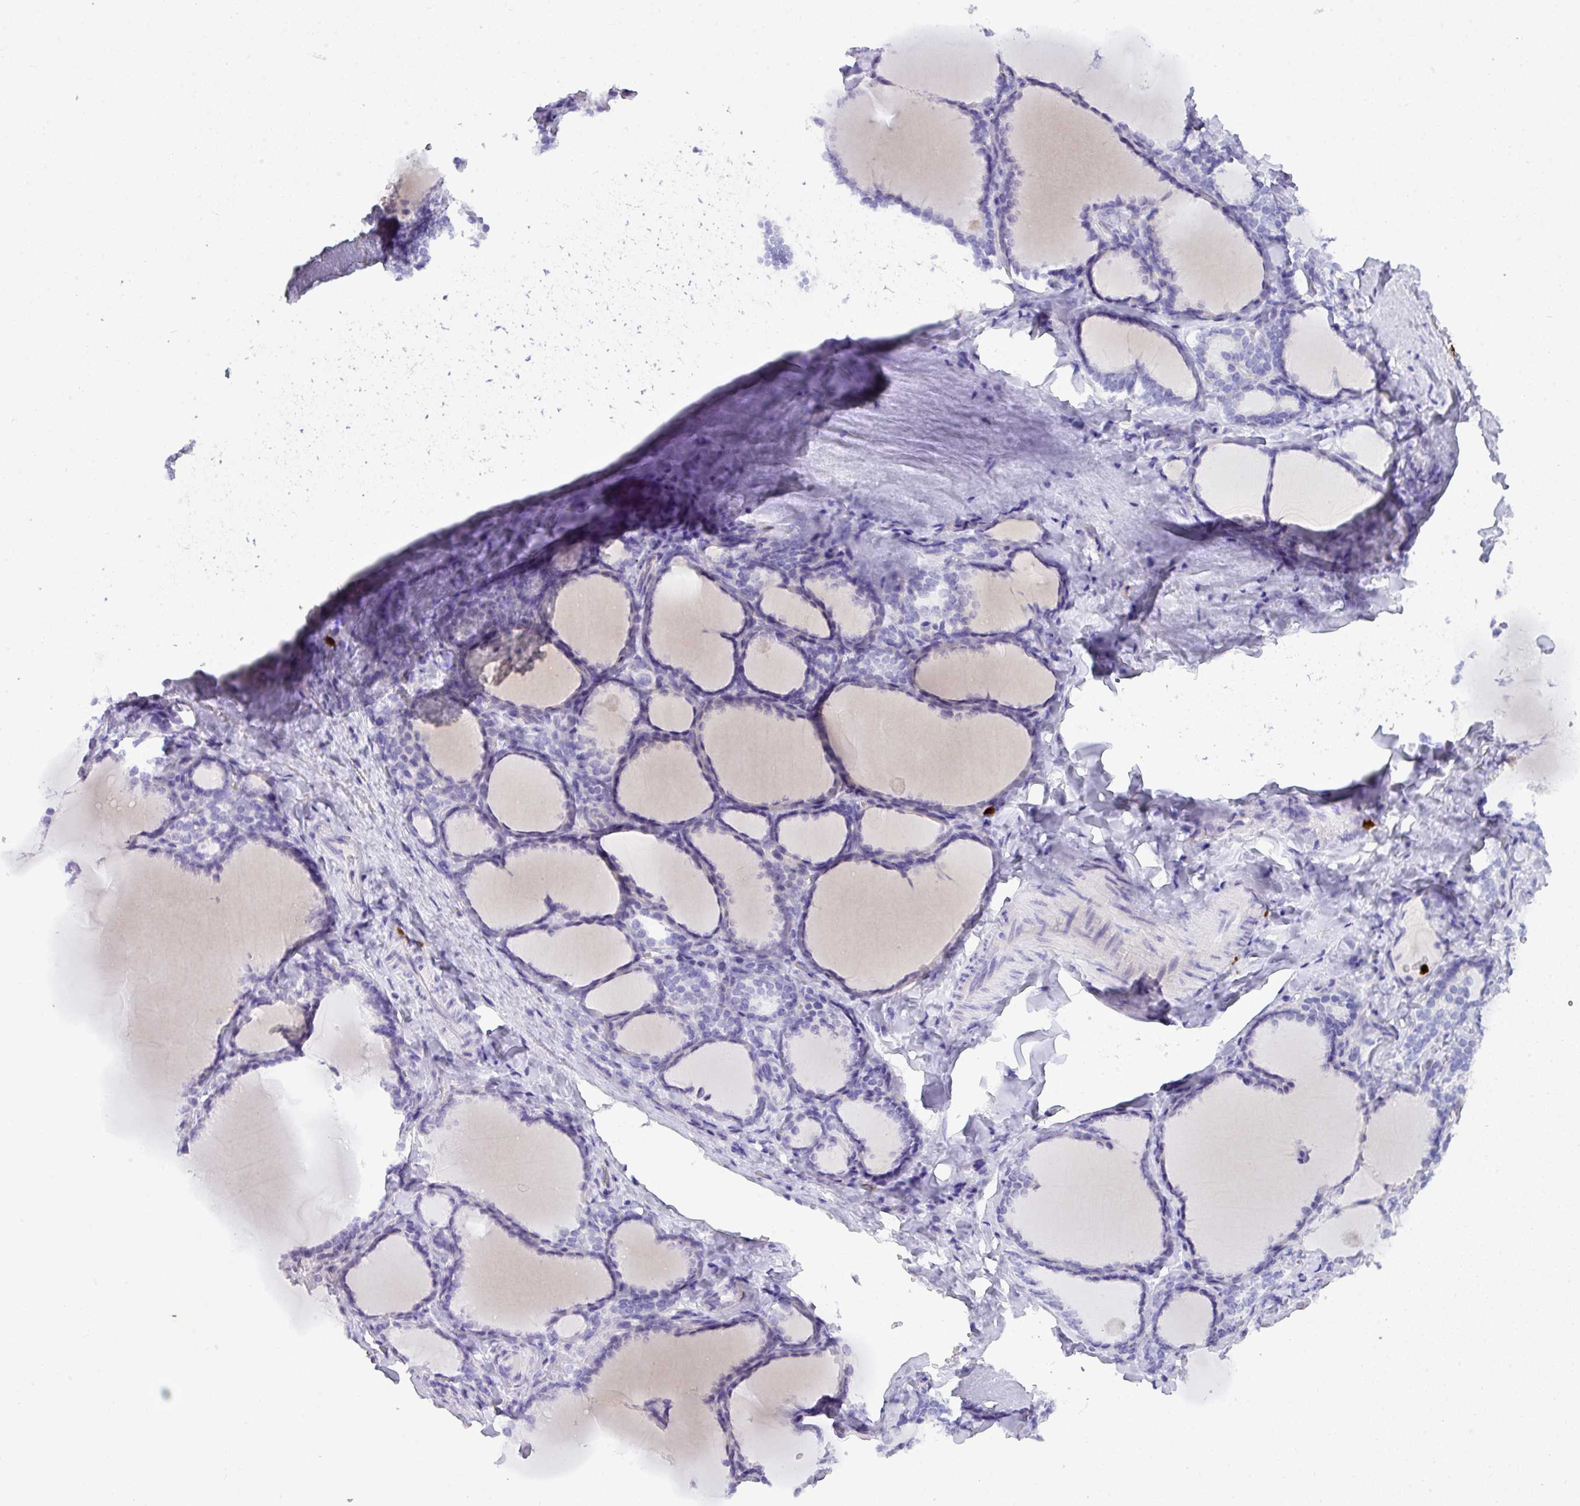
{"staining": {"intensity": "negative", "quantity": "none", "location": "none"}, "tissue": "thyroid gland", "cell_type": "Glandular cells", "image_type": "normal", "snomed": [{"axis": "morphology", "description": "Normal tissue, NOS"}, {"axis": "topography", "description": "Thyroid gland"}], "caption": "The IHC photomicrograph has no significant positivity in glandular cells of thyroid gland. (DAB immunohistochemistry with hematoxylin counter stain).", "gene": "MRM2", "patient": {"sex": "female", "age": 31}}